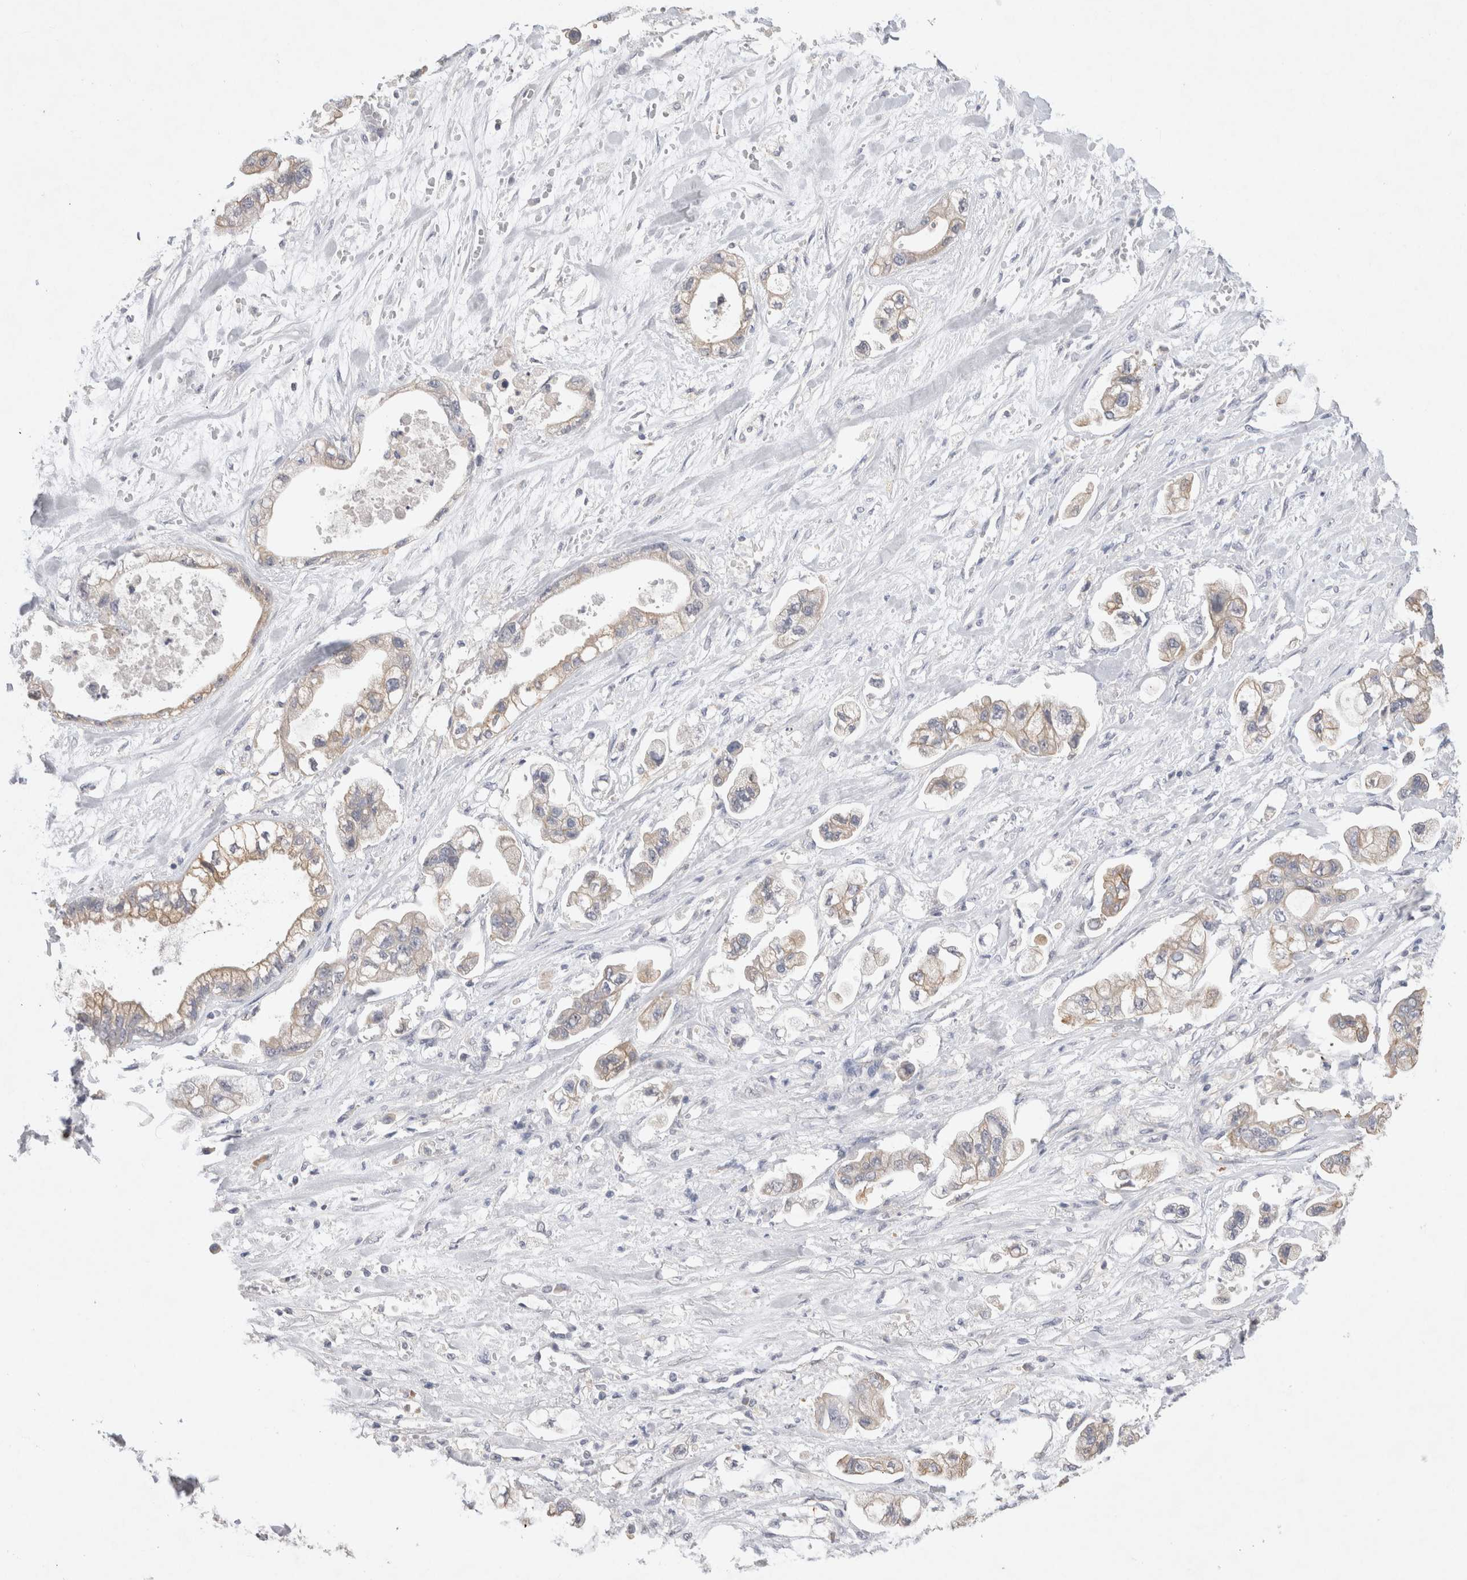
{"staining": {"intensity": "weak", "quantity": "25%-75%", "location": "cytoplasmic/membranous"}, "tissue": "stomach cancer", "cell_type": "Tumor cells", "image_type": "cancer", "snomed": [{"axis": "morphology", "description": "Normal tissue, NOS"}, {"axis": "morphology", "description": "Adenocarcinoma, NOS"}, {"axis": "topography", "description": "Stomach"}], "caption": "About 25%-75% of tumor cells in human stomach cancer (adenocarcinoma) reveal weak cytoplasmic/membranous protein expression as visualized by brown immunohistochemical staining.", "gene": "GAS1", "patient": {"sex": "male", "age": 62}}